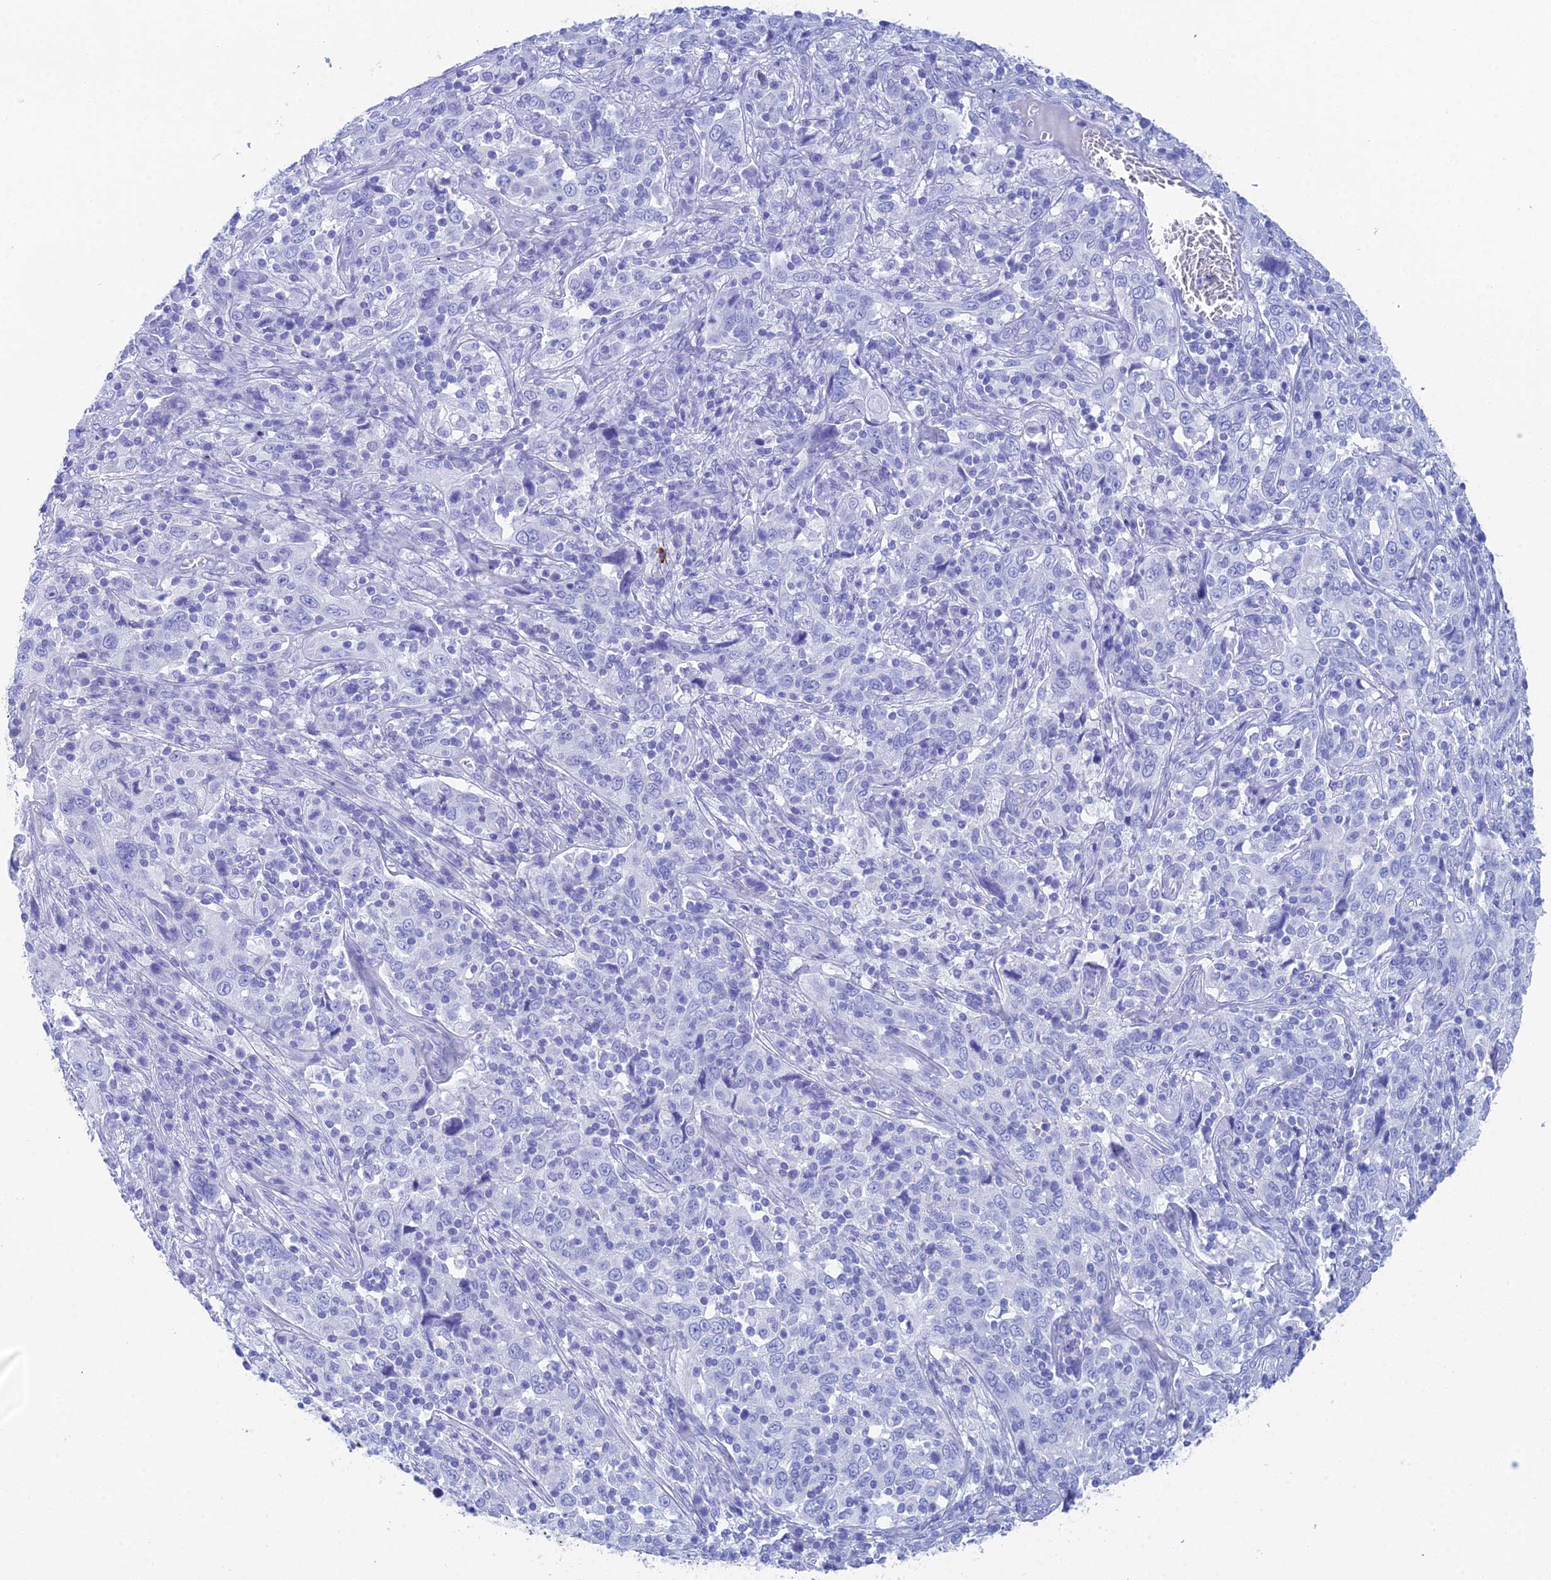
{"staining": {"intensity": "negative", "quantity": "none", "location": "none"}, "tissue": "cervical cancer", "cell_type": "Tumor cells", "image_type": "cancer", "snomed": [{"axis": "morphology", "description": "Squamous cell carcinoma, NOS"}, {"axis": "topography", "description": "Cervix"}], "caption": "This is an IHC micrograph of human cervical squamous cell carcinoma. There is no positivity in tumor cells.", "gene": "REG1A", "patient": {"sex": "female", "age": 46}}